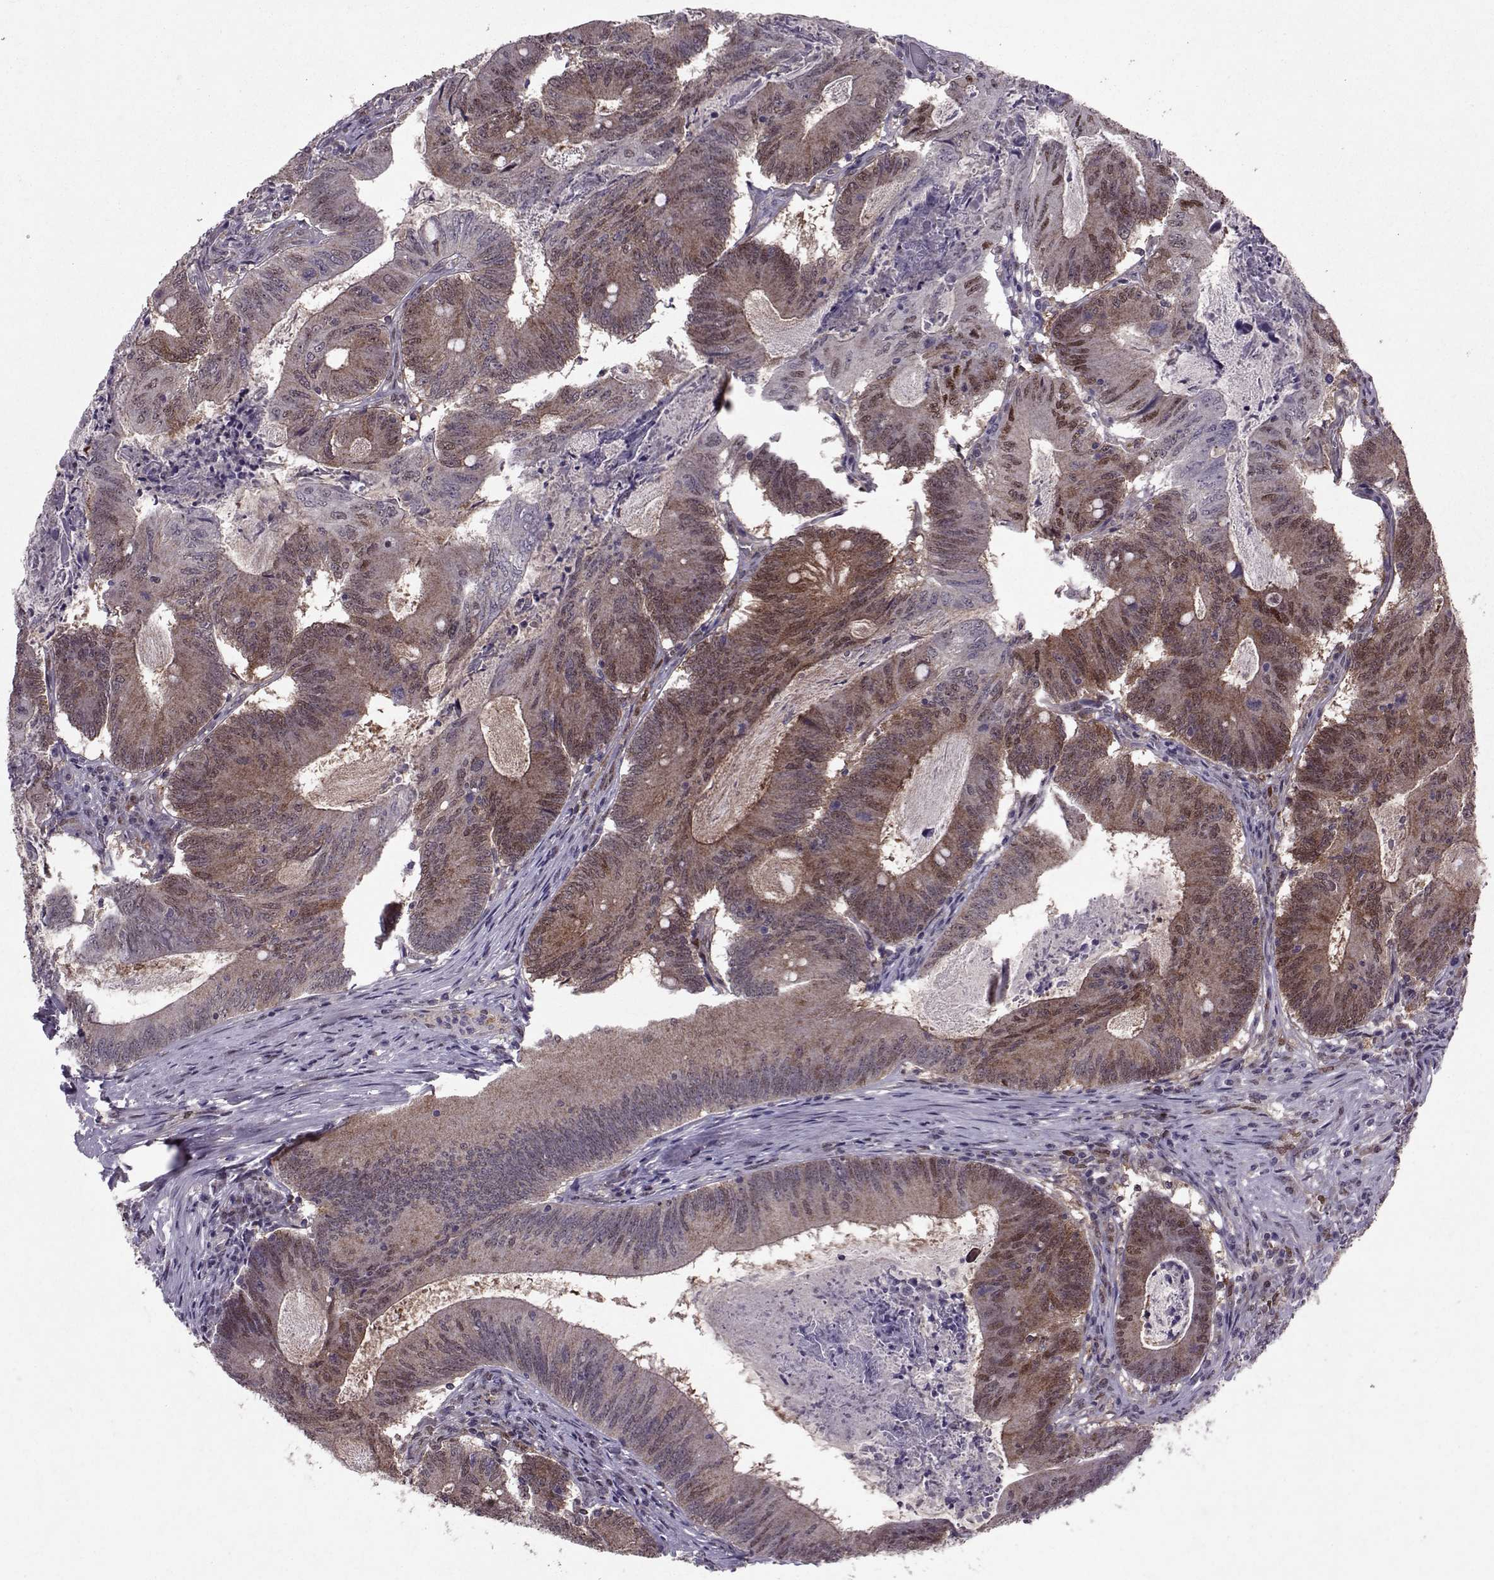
{"staining": {"intensity": "moderate", "quantity": "<25%", "location": "cytoplasmic/membranous,nuclear"}, "tissue": "colorectal cancer", "cell_type": "Tumor cells", "image_type": "cancer", "snomed": [{"axis": "morphology", "description": "Adenocarcinoma, NOS"}, {"axis": "topography", "description": "Colon"}], "caption": "Protein staining of colorectal adenocarcinoma tissue displays moderate cytoplasmic/membranous and nuclear expression in about <25% of tumor cells.", "gene": "CDK4", "patient": {"sex": "female", "age": 70}}